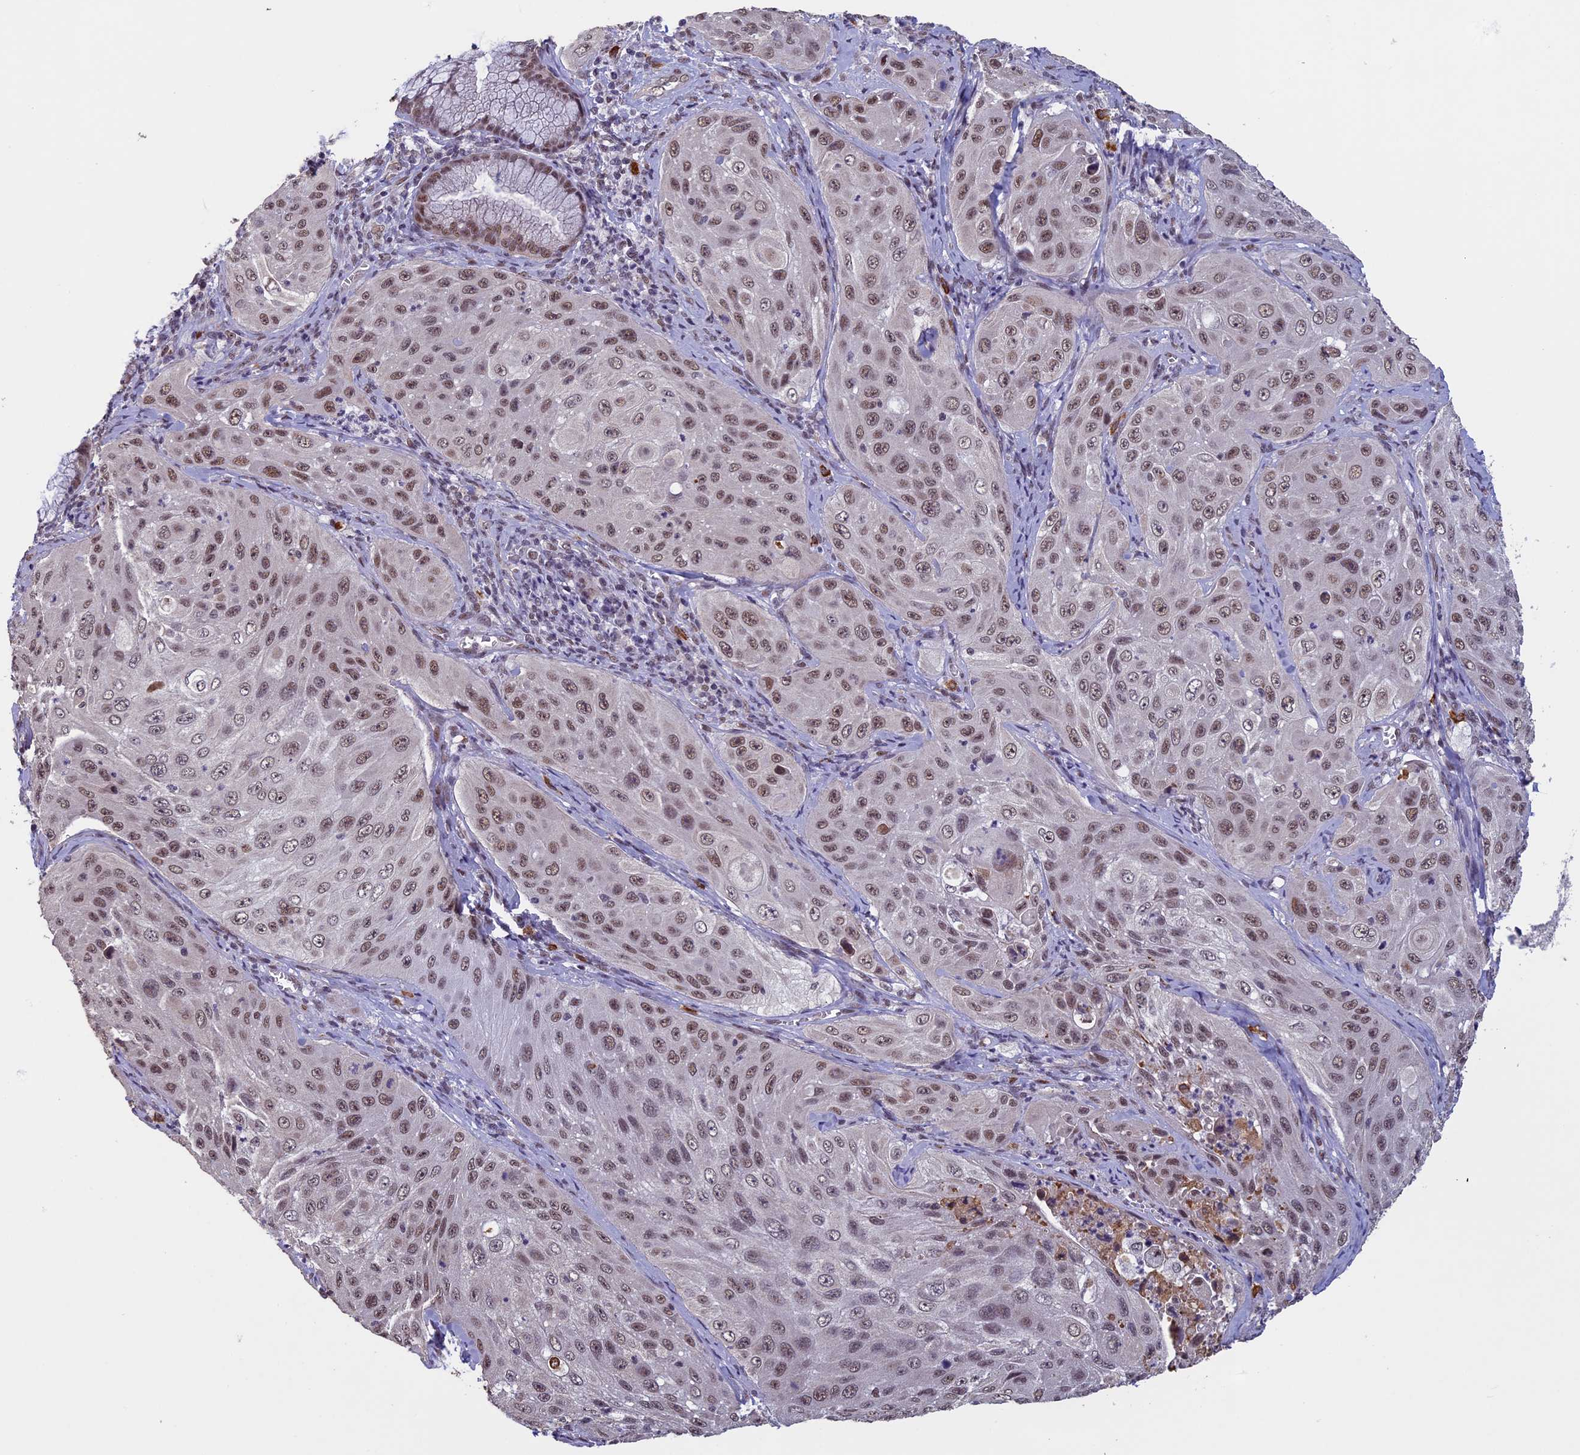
{"staining": {"intensity": "moderate", "quantity": ">75%", "location": "nuclear"}, "tissue": "cervical cancer", "cell_type": "Tumor cells", "image_type": "cancer", "snomed": [{"axis": "morphology", "description": "Squamous cell carcinoma, NOS"}, {"axis": "topography", "description": "Cervix"}], "caption": "The histopathology image shows staining of cervical cancer (squamous cell carcinoma), revealing moderate nuclear protein expression (brown color) within tumor cells. (Brightfield microscopy of DAB IHC at high magnification).", "gene": "RNF40", "patient": {"sex": "female", "age": 42}}